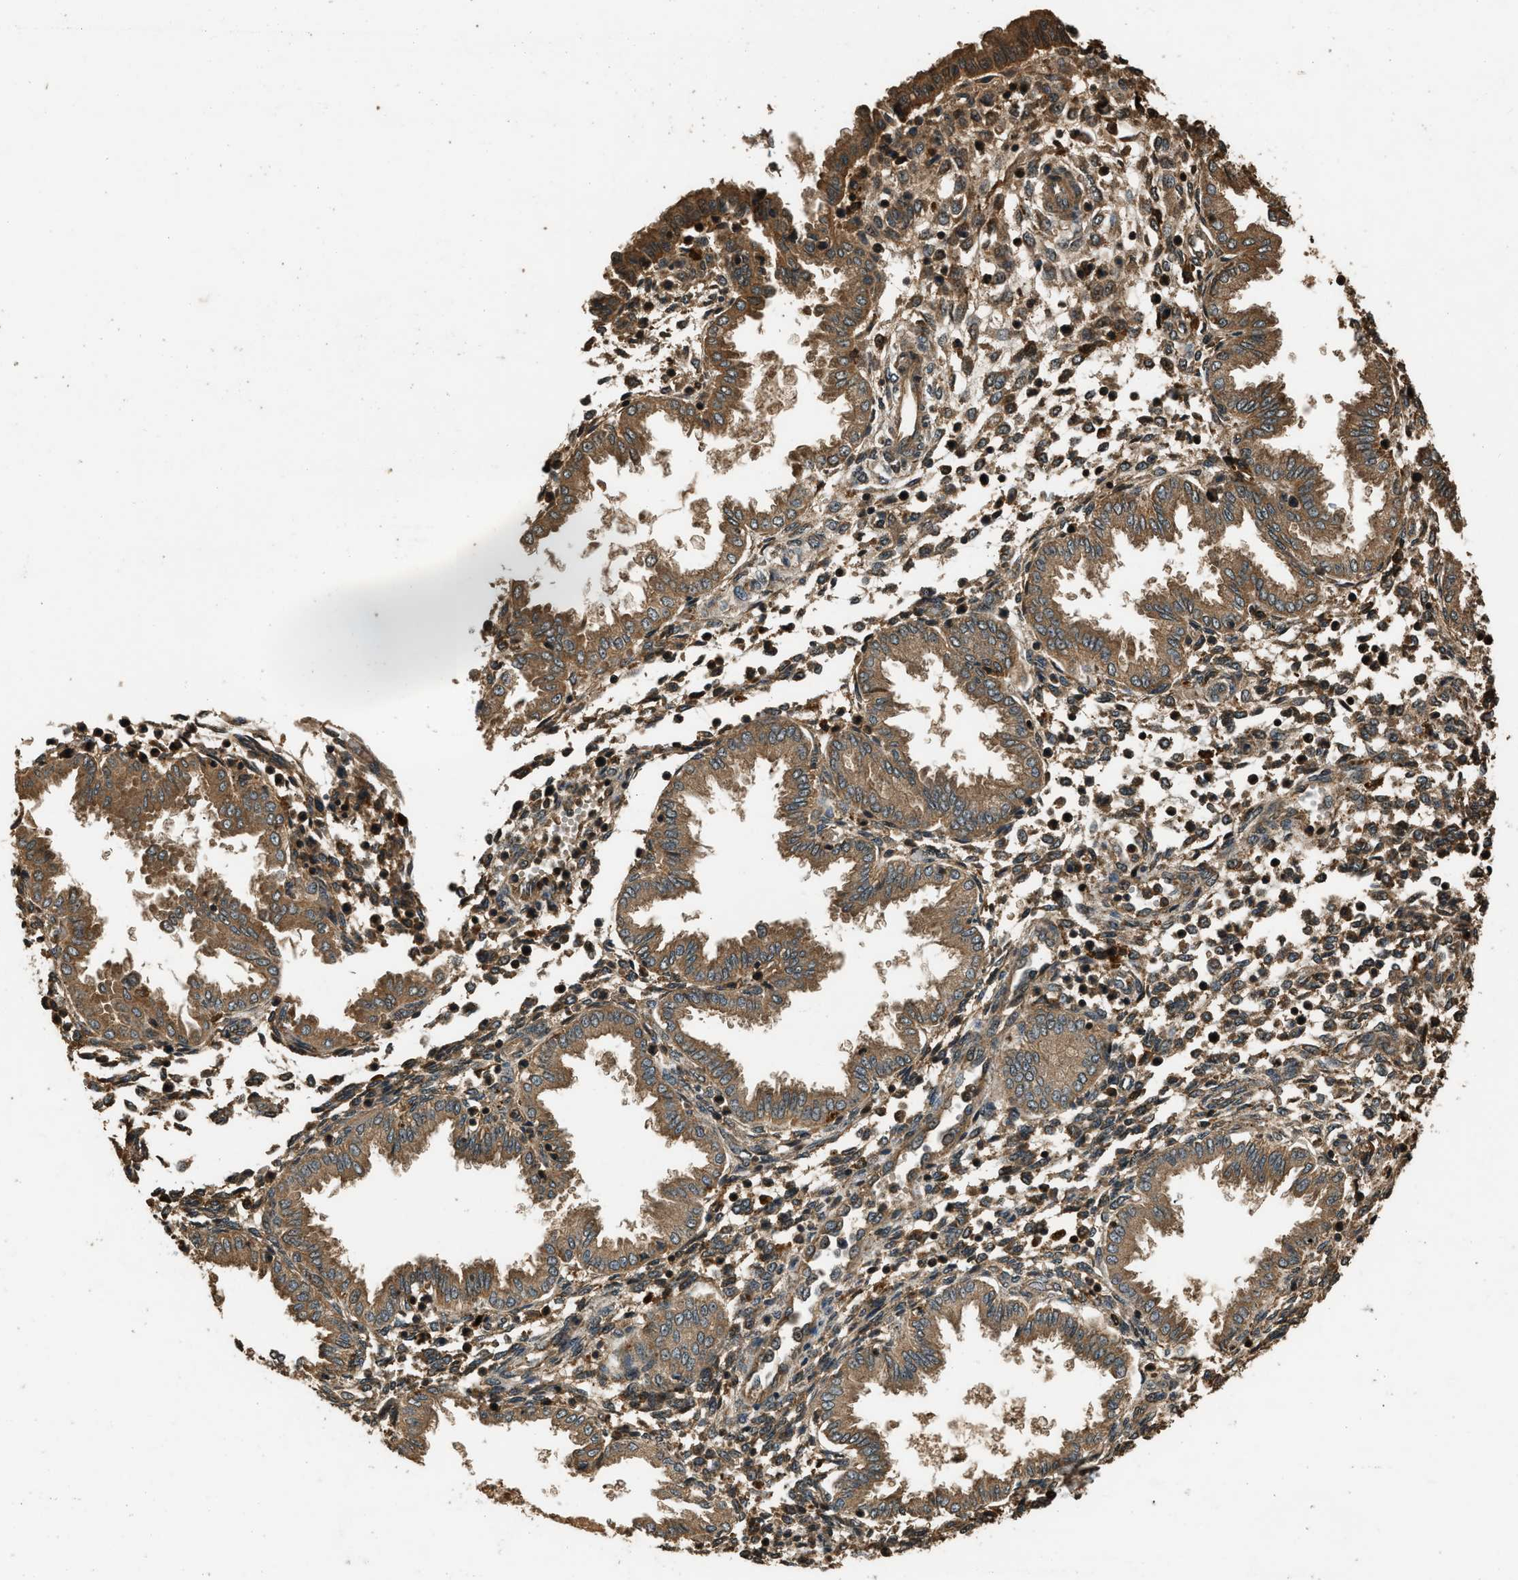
{"staining": {"intensity": "moderate", "quantity": ">75%", "location": "cytoplasmic/membranous,nuclear"}, "tissue": "endometrium", "cell_type": "Cells in endometrial stroma", "image_type": "normal", "snomed": [{"axis": "morphology", "description": "Normal tissue, NOS"}, {"axis": "topography", "description": "Endometrium"}], "caption": "Immunohistochemistry histopathology image of normal endometrium: endometrium stained using immunohistochemistry (IHC) demonstrates medium levels of moderate protein expression localized specifically in the cytoplasmic/membranous,nuclear of cells in endometrial stroma, appearing as a cytoplasmic/membranous,nuclear brown color.", "gene": "RAP2A", "patient": {"sex": "female", "age": 33}}